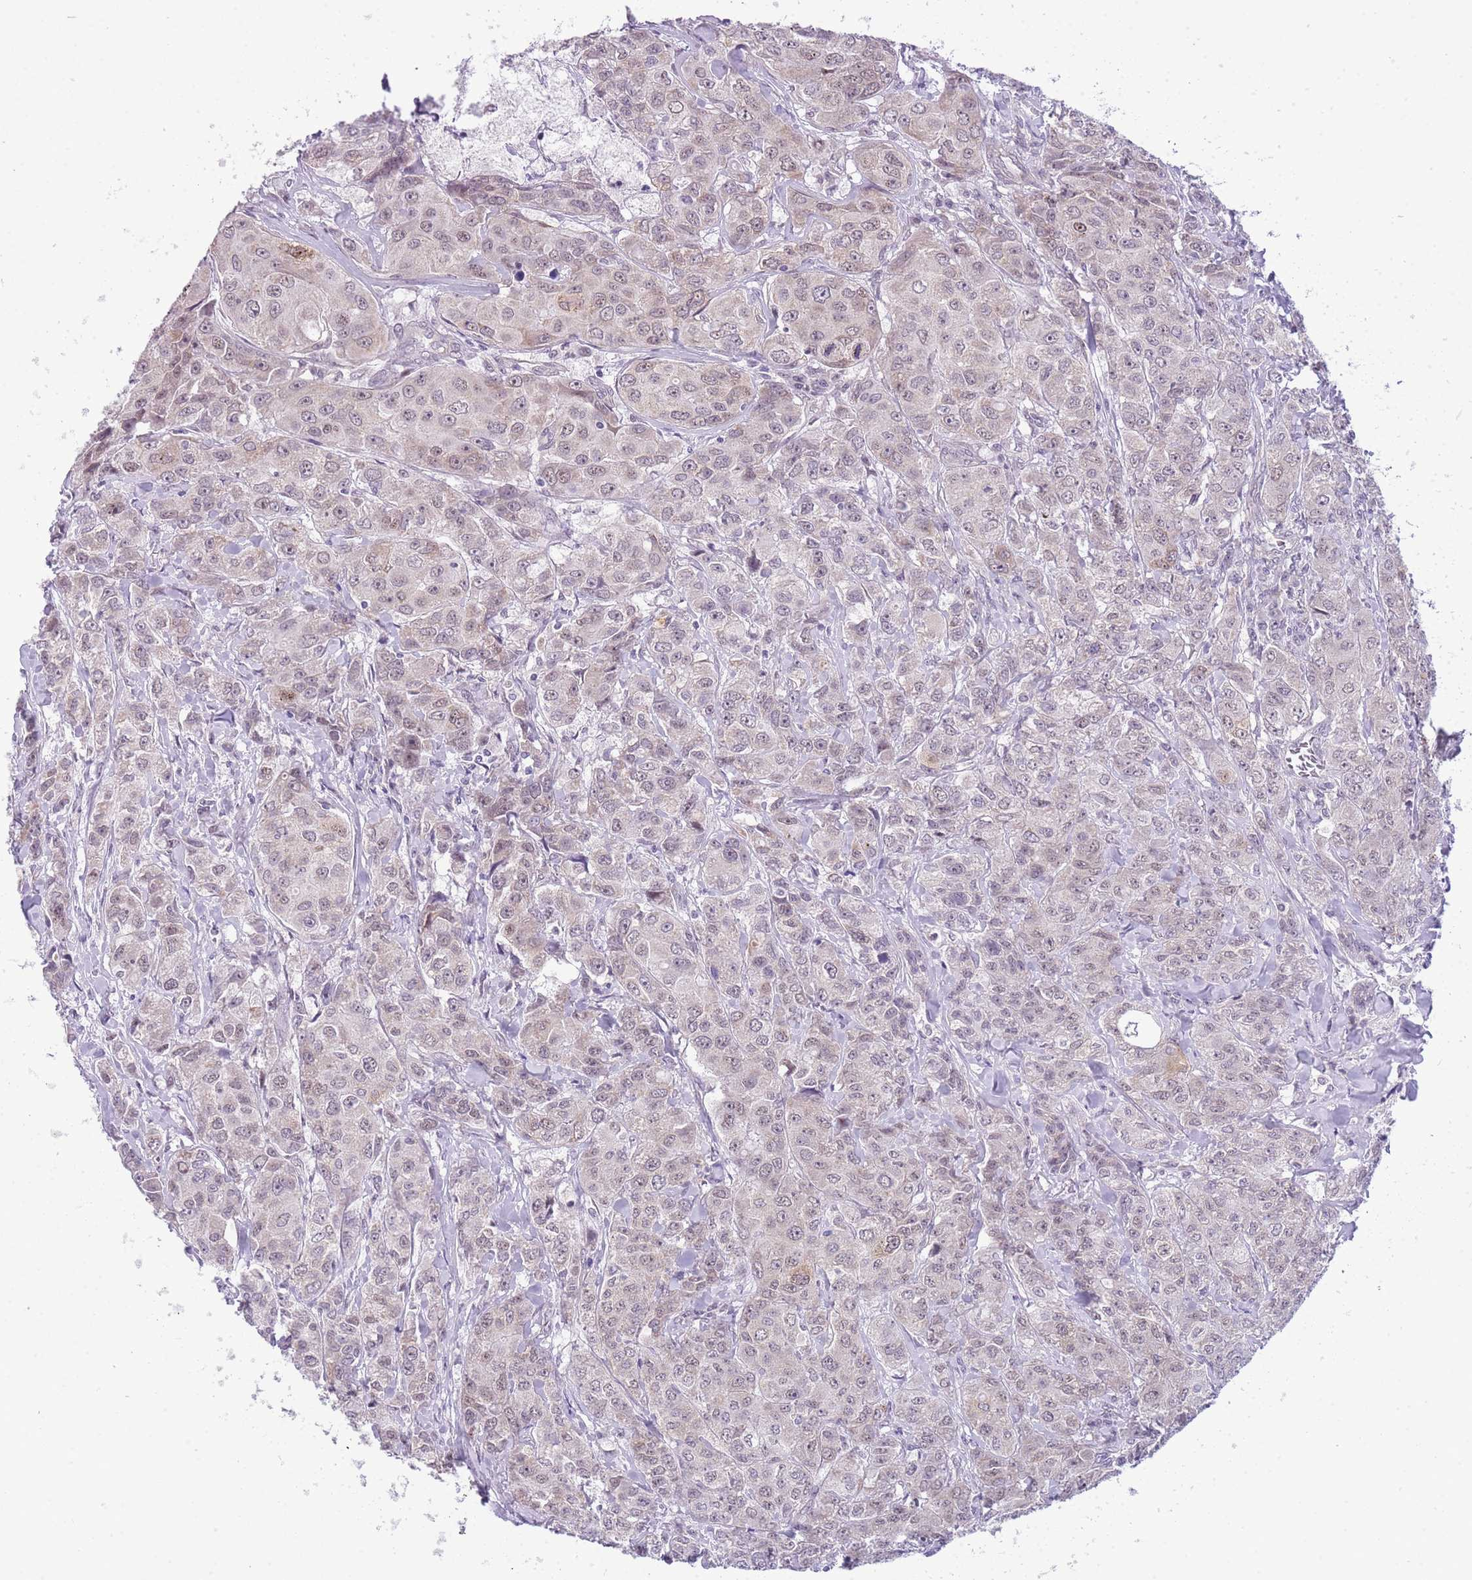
{"staining": {"intensity": "negative", "quantity": "none", "location": "none"}, "tissue": "breast cancer", "cell_type": "Tumor cells", "image_type": "cancer", "snomed": [{"axis": "morphology", "description": "Duct carcinoma"}, {"axis": "topography", "description": "Breast"}], "caption": "IHC of human breast cancer (invasive ductal carcinoma) exhibits no staining in tumor cells.", "gene": "FAM120C", "patient": {"sex": "female", "age": 43}}